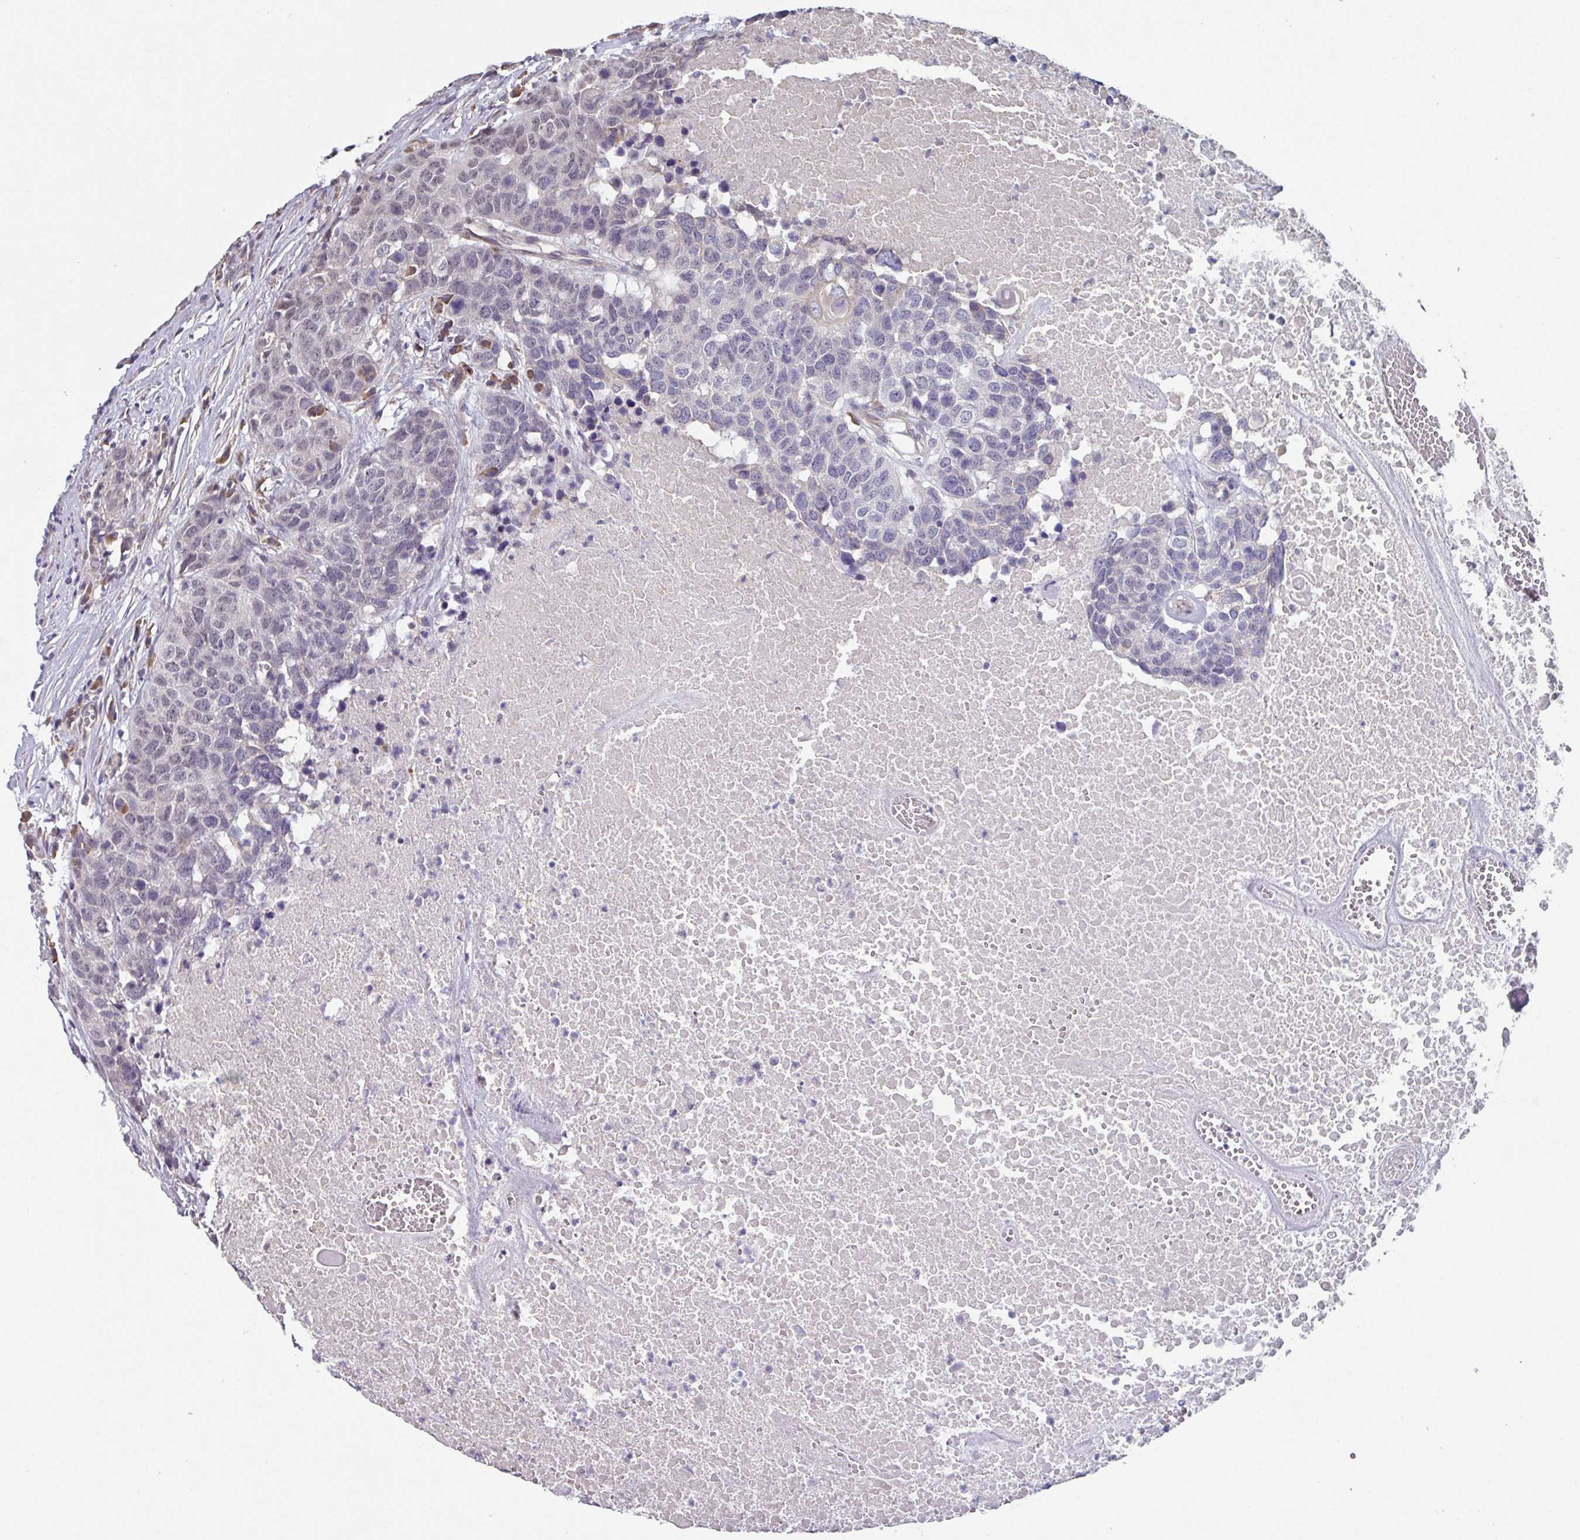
{"staining": {"intensity": "negative", "quantity": "none", "location": "none"}, "tissue": "head and neck cancer", "cell_type": "Tumor cells", "image_type": "cancer", "snomed": [{"axis": "morphology", "description": "Squamous cell carcinoma, NOS"}, {"axis": "topography", "description": "Head-Neck"}], "caption": "DAB immunohistochemical staining of human head and neck cancer shows no significant expression in tumor cells.", "gene": "TMED5", "patient": {"sex": "male", "age": 66}}